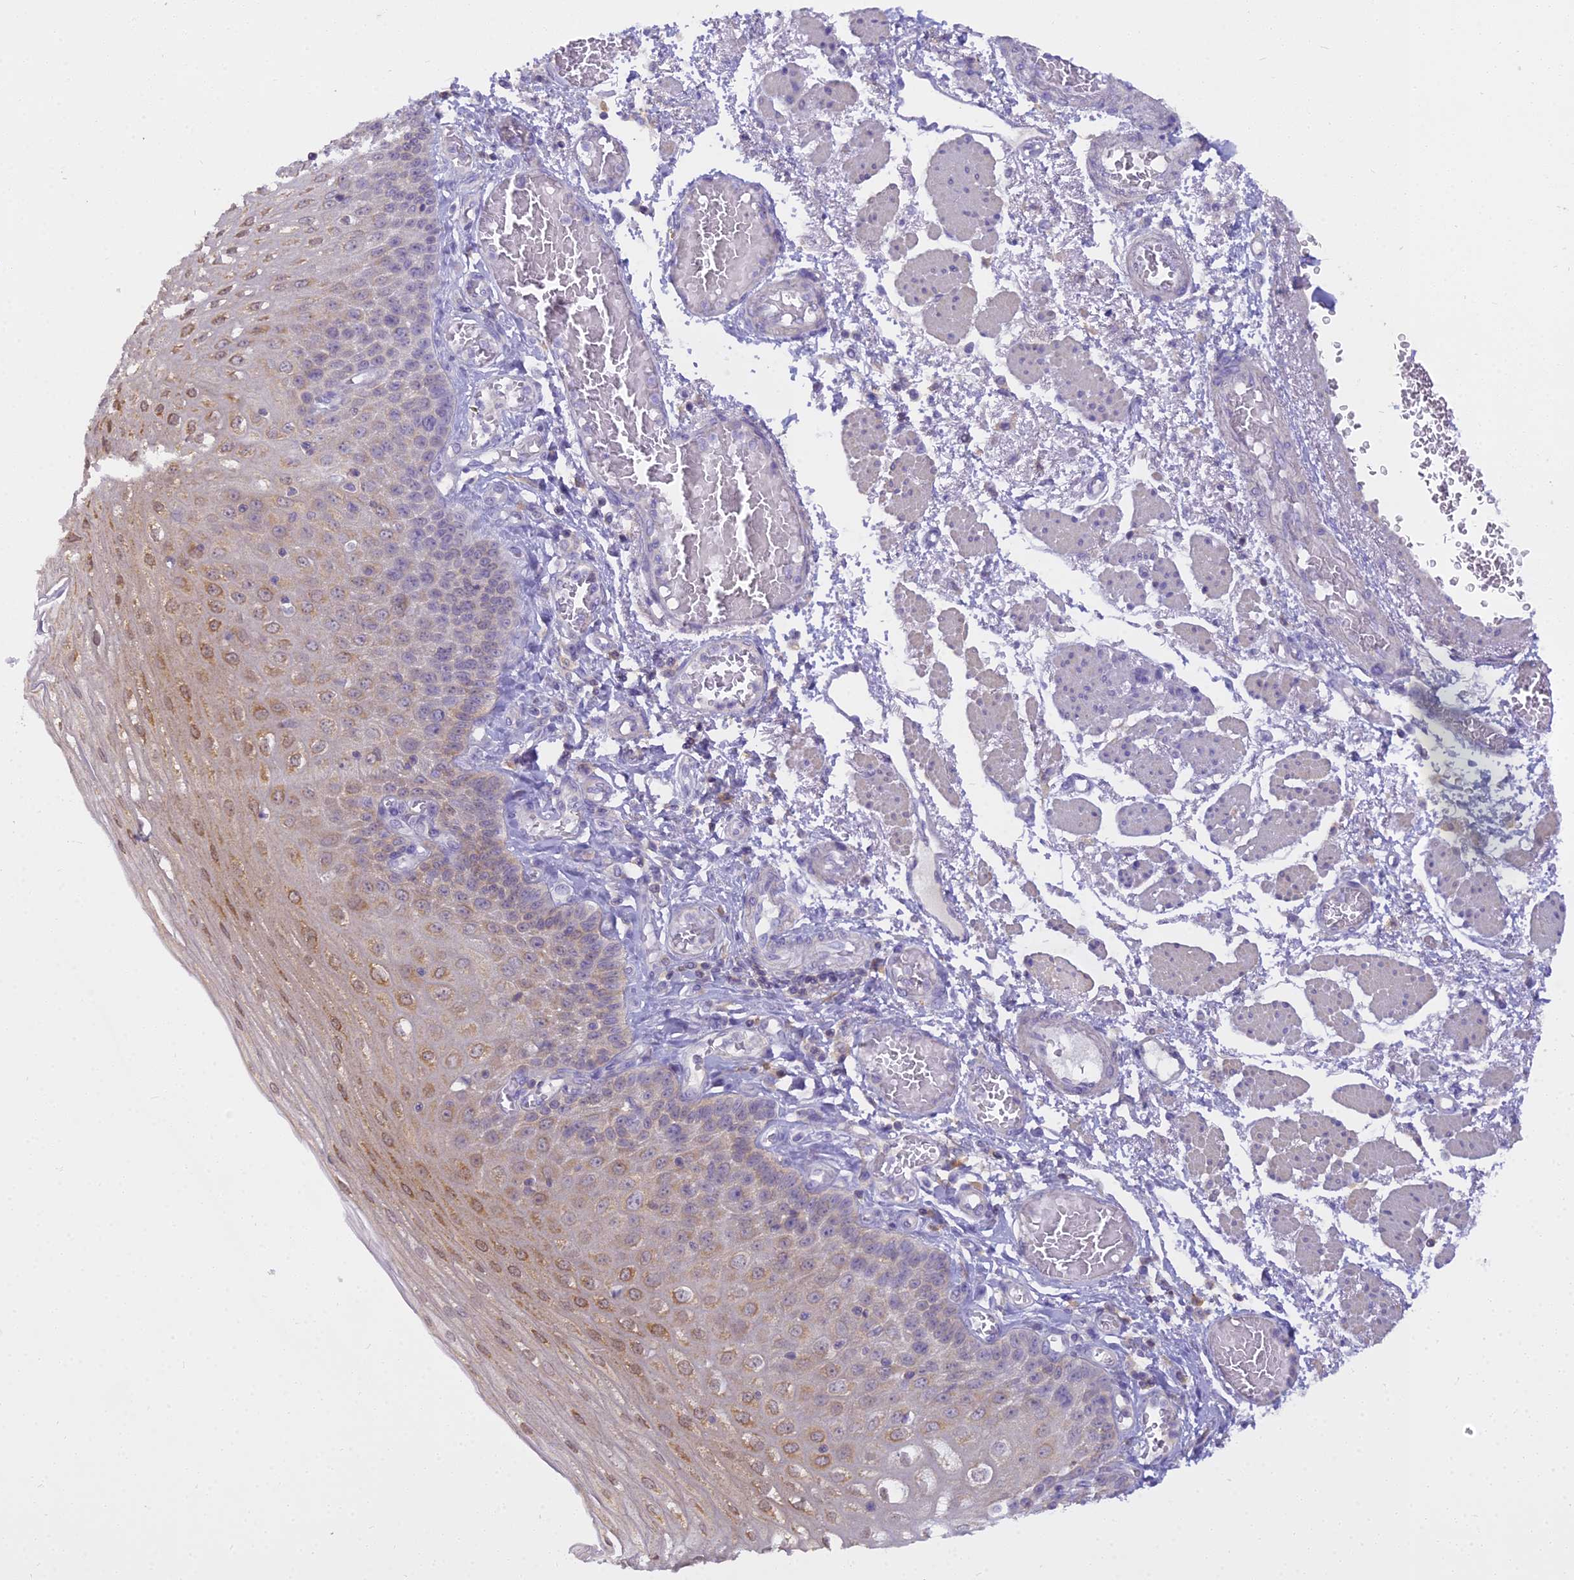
{"staining": {"intensity": "moderate", "quantity": "25%-75%", "location": "cytoplasmic/membranous,nuclear"}, "tissue": "esophagus", "cell_type": "Squamous epithelial cells", "image_type": "normal", "snomed": [{"axis": "morphology", "description": "Normal tissue, NOS"}, {"axis": "topography", "description": "Esophagus"}], "caption": "Immunohistochemistry (IHC) (DAB) staining of benign human esophagus displays moderate cytoplasmic/membranous,nuclear protein positivity in about 25%-75% of squamous epithelial cells. The staining was performed using DAB (3,3'-diaminobenzidine) to visualize the protein expression in brown, while the nuclei were stained in blue with hematoxylin (Magnification: 20x).", "gene": "BLNK", "patient": {"sex": "male", "age": 81}}